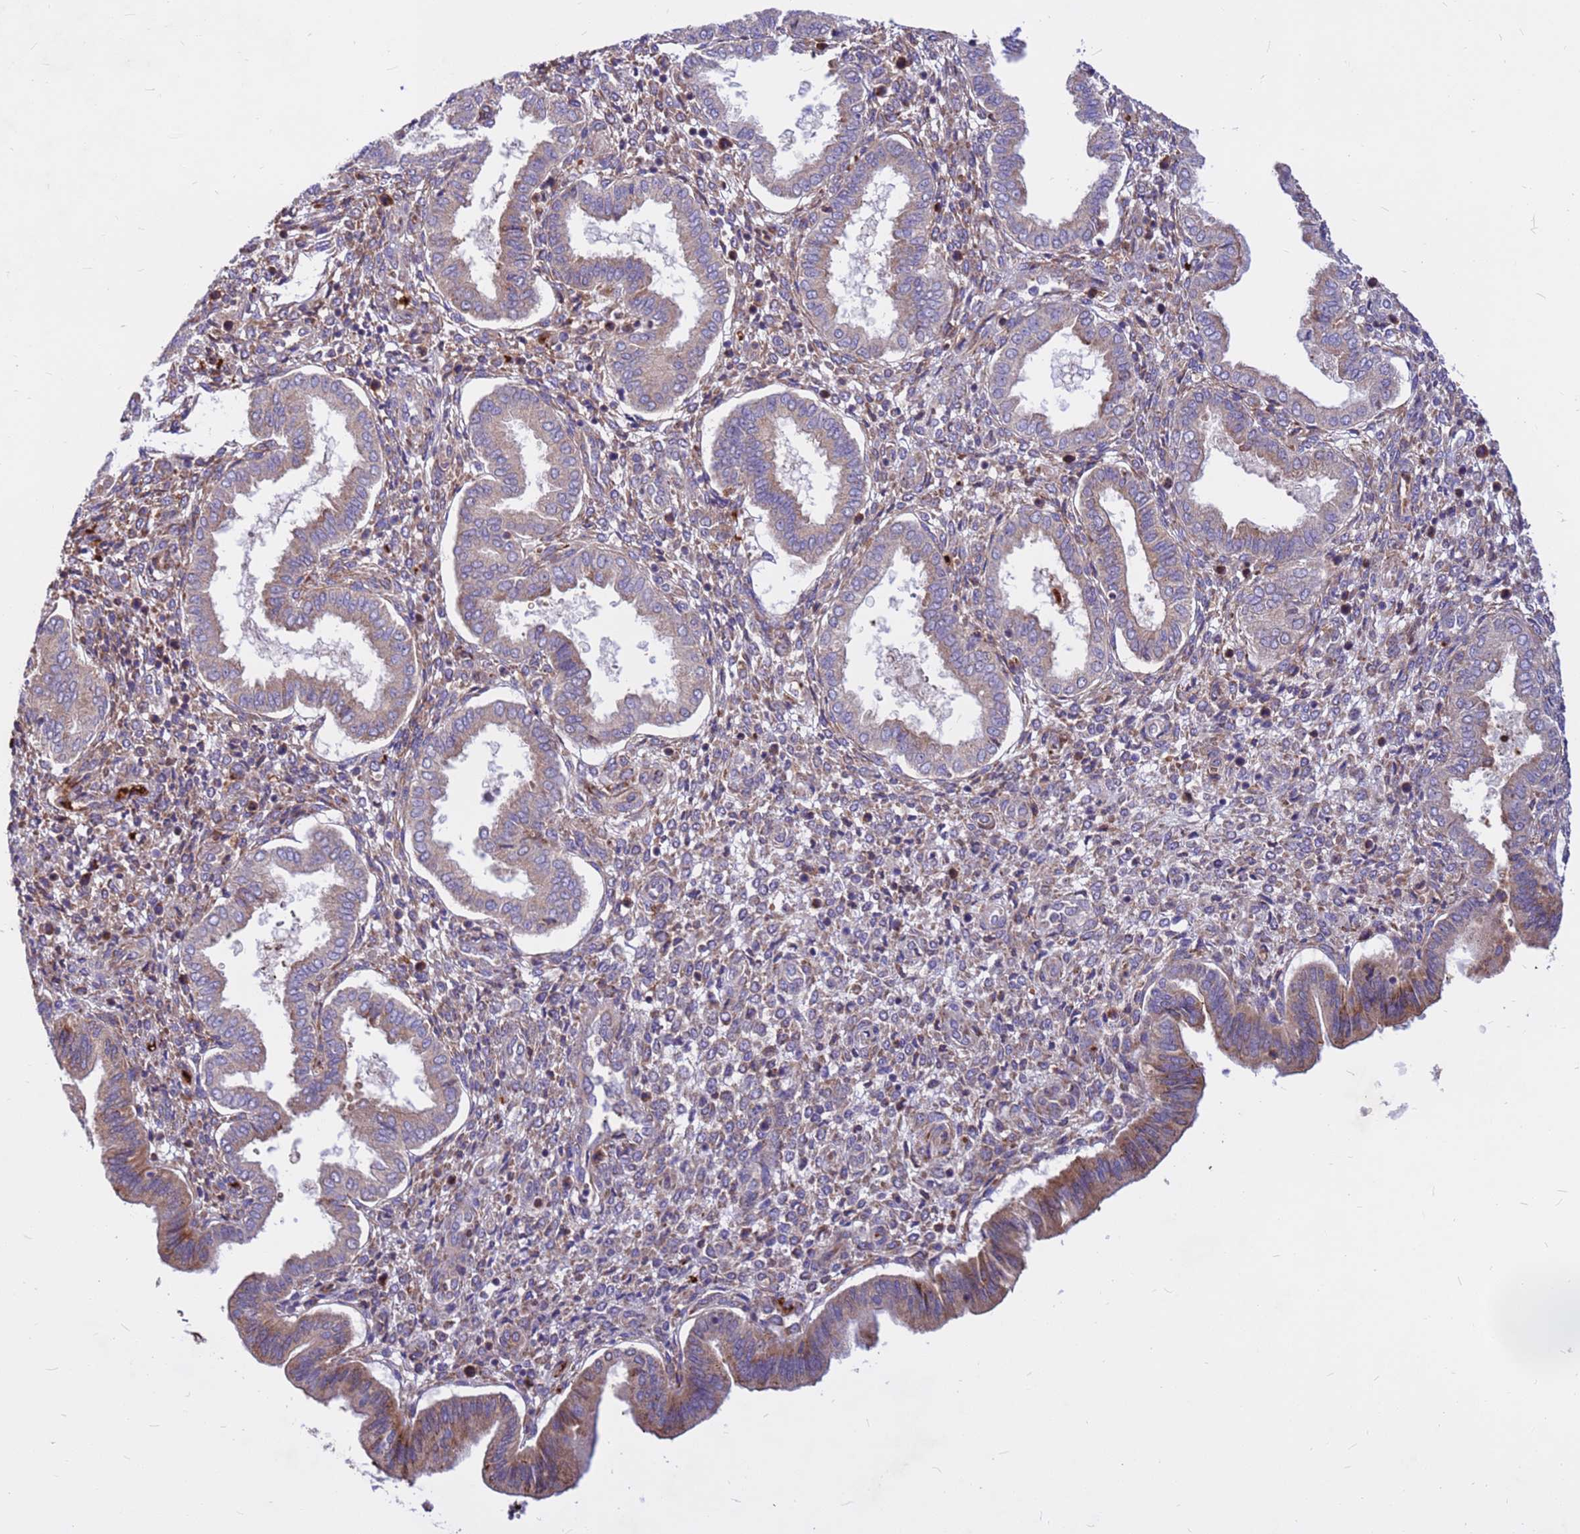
{"staining": {"intensity": "weak", "quantity": "25%-75%", "location": "cytoplasmic/membranous"}, "tissue": "endometrium", "cell_type": "Cells in endometrial stroma", "image_type": "normal", "snomed": [{"axis": "morphology", "description": "Normal tissue, NOS"}, {"axis": "topography", "description": "Endometrium"}], "caption": "DAB (3,3'-diaminobenzidine) immunohistochemical staining of unremarkable human endometrium demonstrates weak cytoplasmic/membranous protein staining in about 25%-75% of cells in endometrial stroma.", "gene": "ZNF669", "patient": {"sex": "female", "age": 24}}